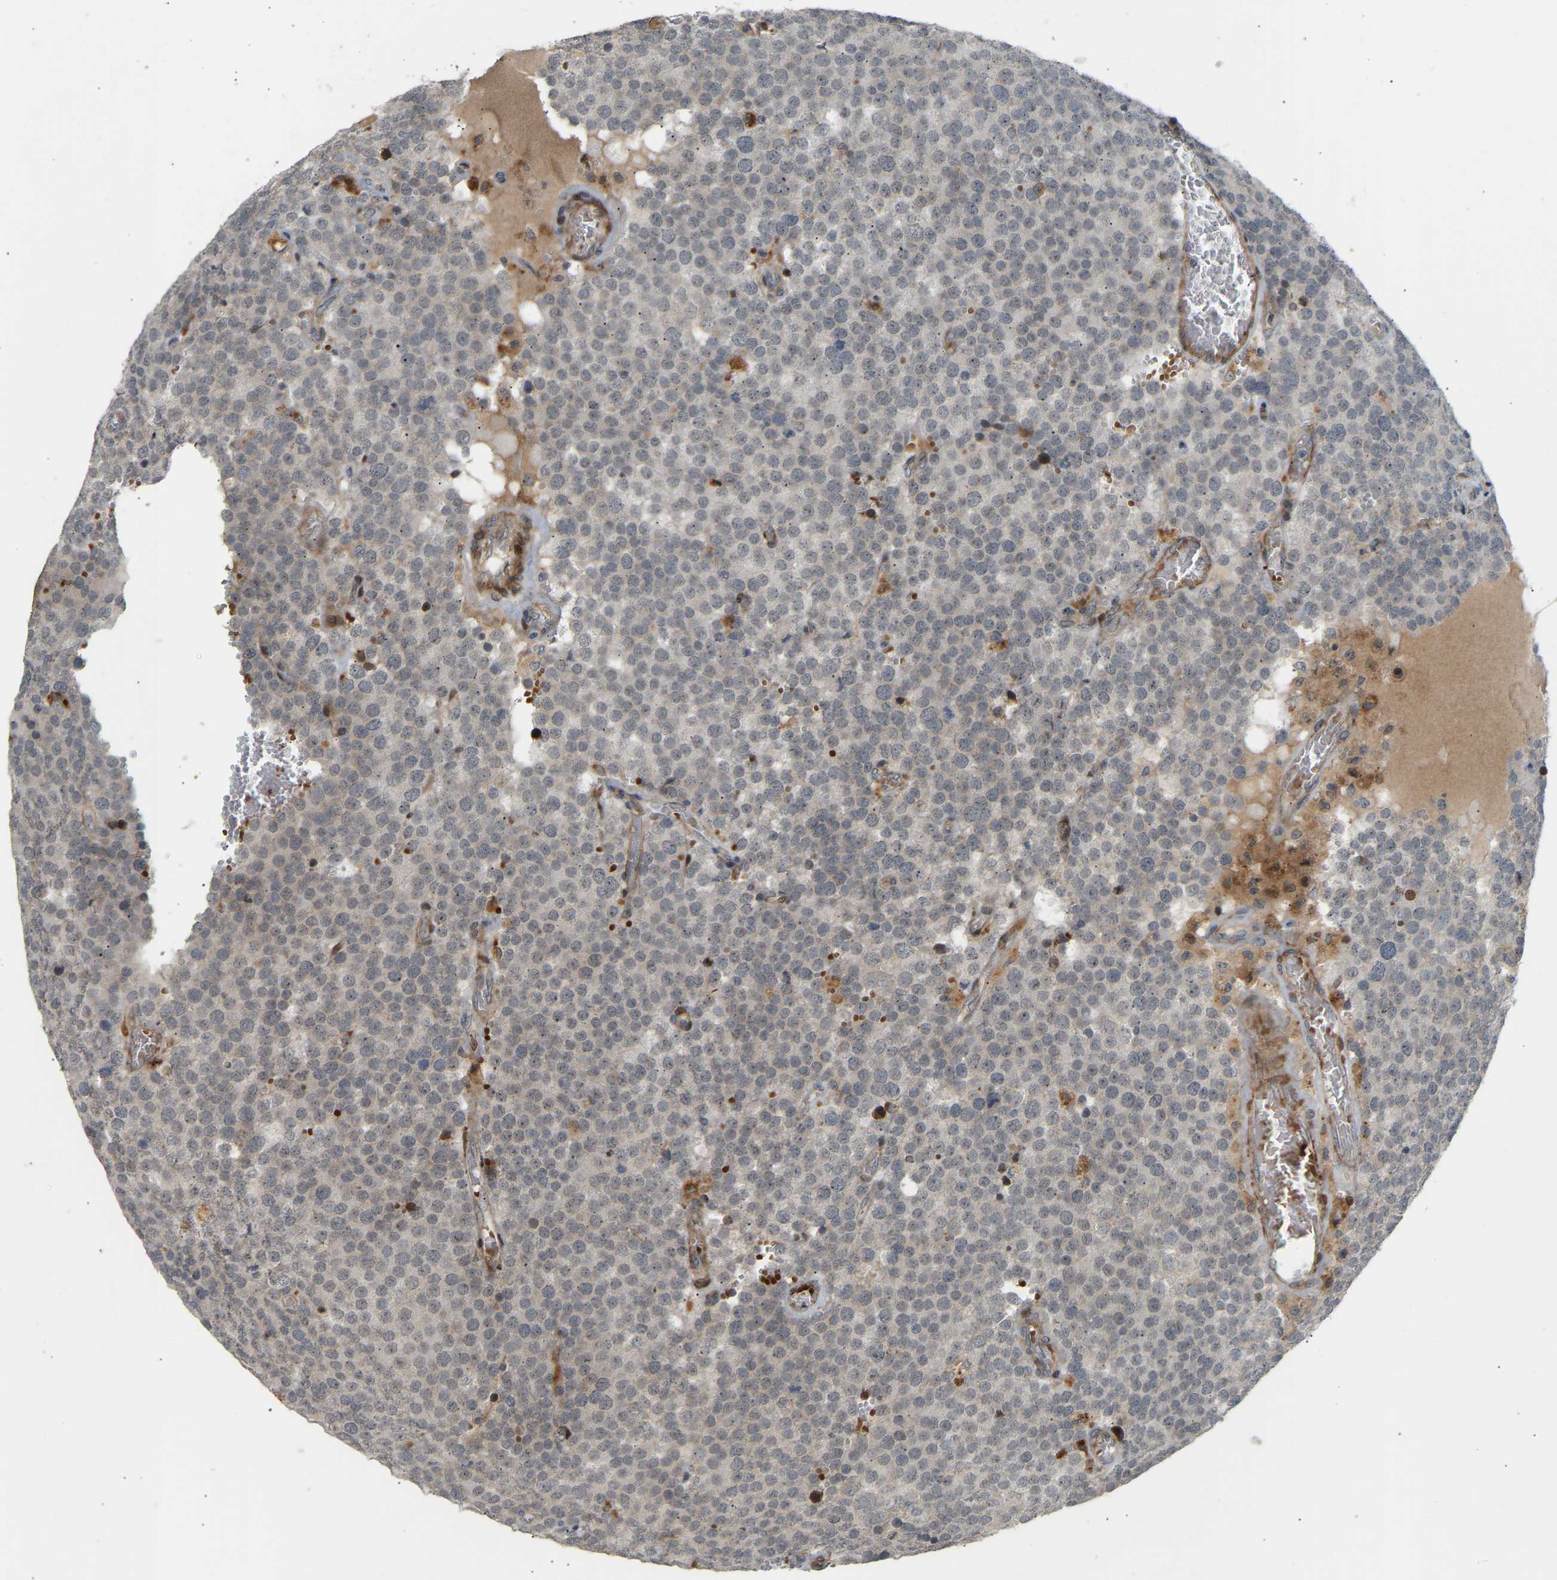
{"staining": {"intensity": "weak", "quantity": ">75%", "location": "cytoplasmic/membranous"}, "tissue": "testis cancer", "cell_type": "Tumor cells", "image_type": "cancer", "snomed": [{"axis": "morphology", "description": "Normal tissue, NOS"}, {"axis": "morphology", "description": "Seminoma, NOS"}, {"axis": "topography", "description": "Testis"}], "caption": "Human testis seminoma stained with a brown dye reveals weak cytoplasmic/membranous positive staining in approximately >75% of tumor cells.", "gene": "POGLUT2", "patient": {"sex": "male", "age": 71}}